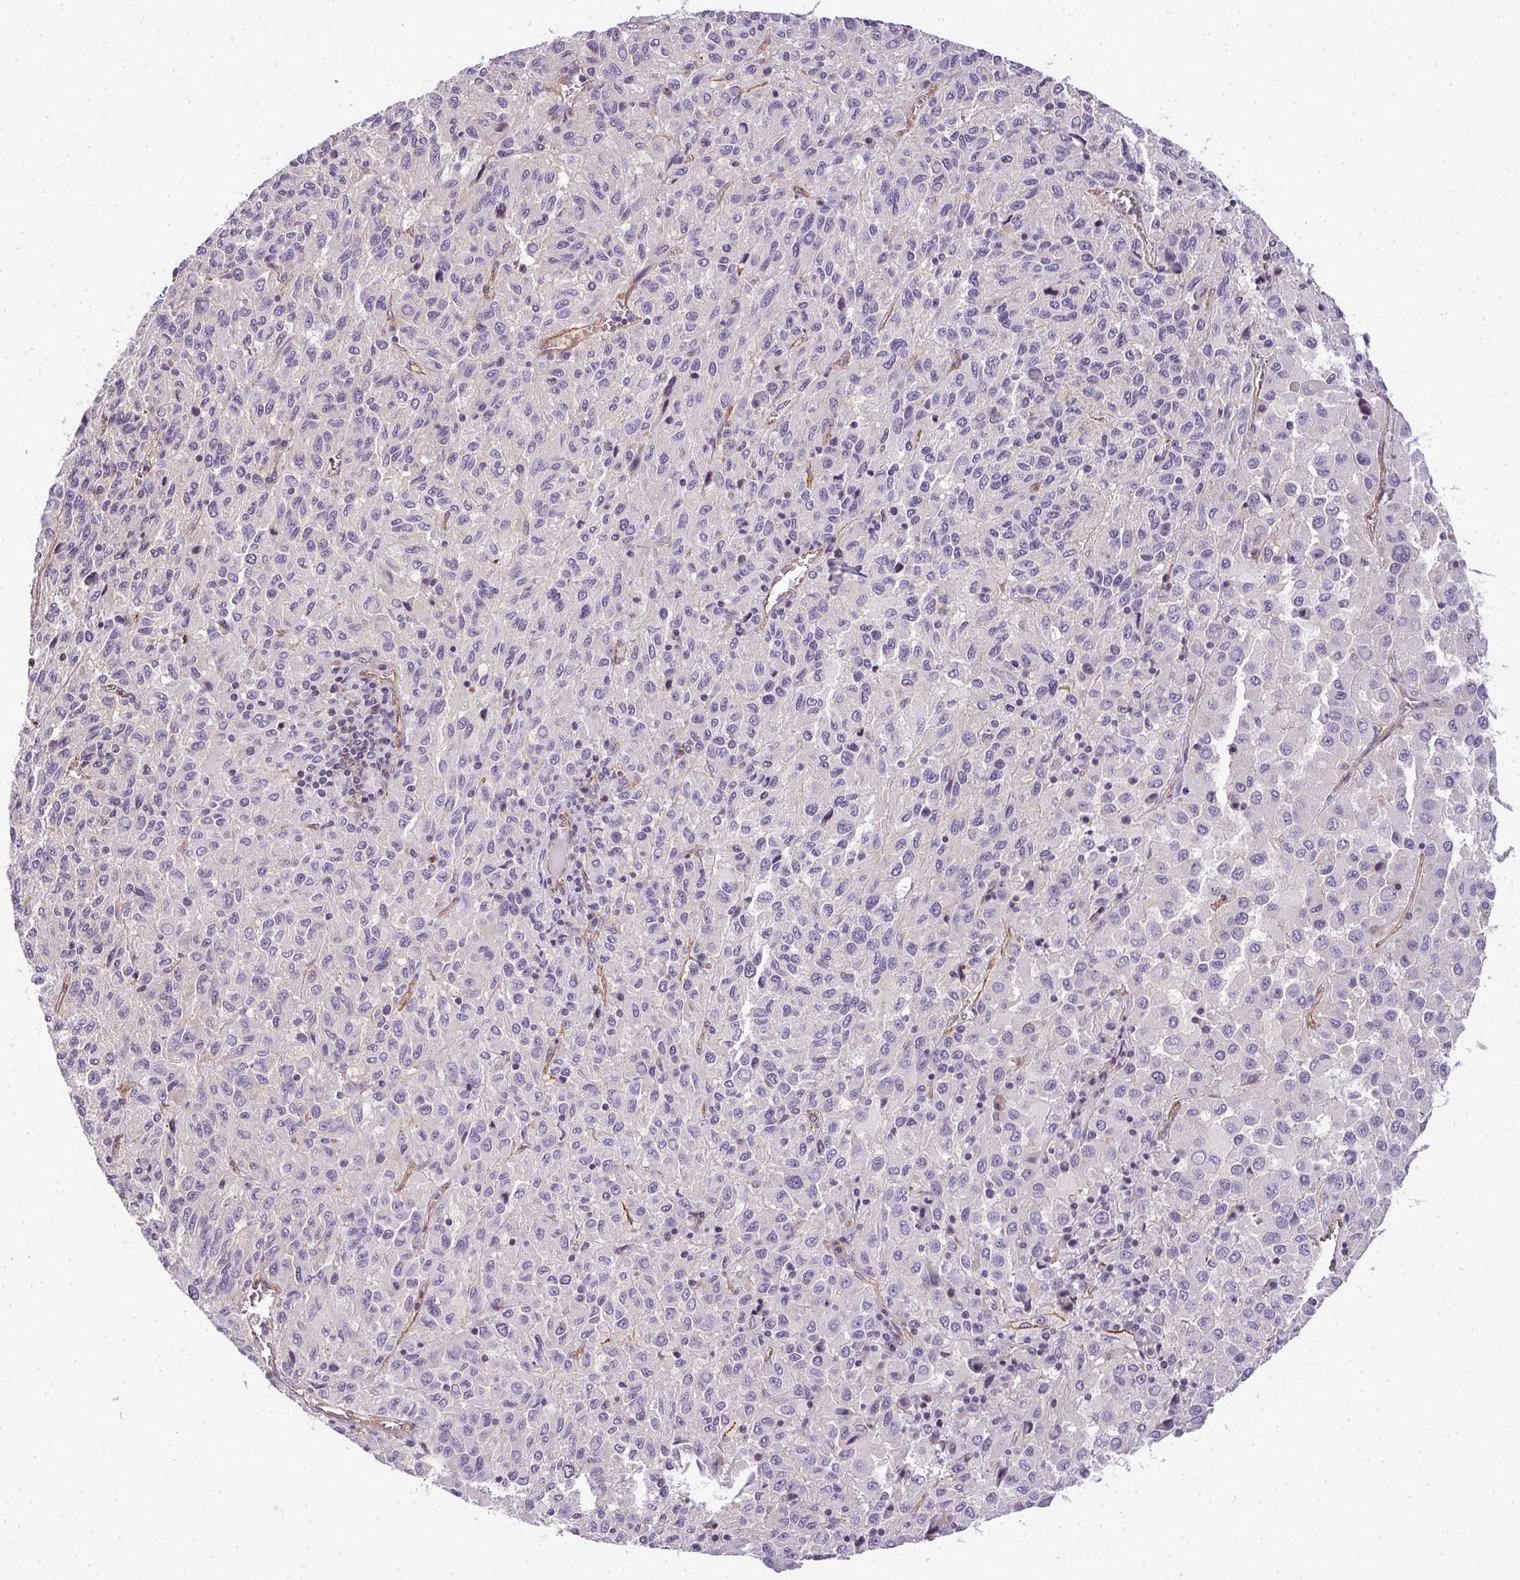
{"staining": {"intensity": "negative", "quantity": "none", "location": "none"}, "tissue": "melanoma", "cell_type": "Tumor cells", "image_type": "cancer", "snomed": [{"axis": "morphology", "description": "Malignant melanoma, Metastatic site"}, {"axis": "topography", "description": "Lung"}], "caption": "There is no significant positivity in tumor cells of malignant melanoma (metastatic site).", "gene": "OR11H4", "patient": {"sex": "male", "age": 64}}